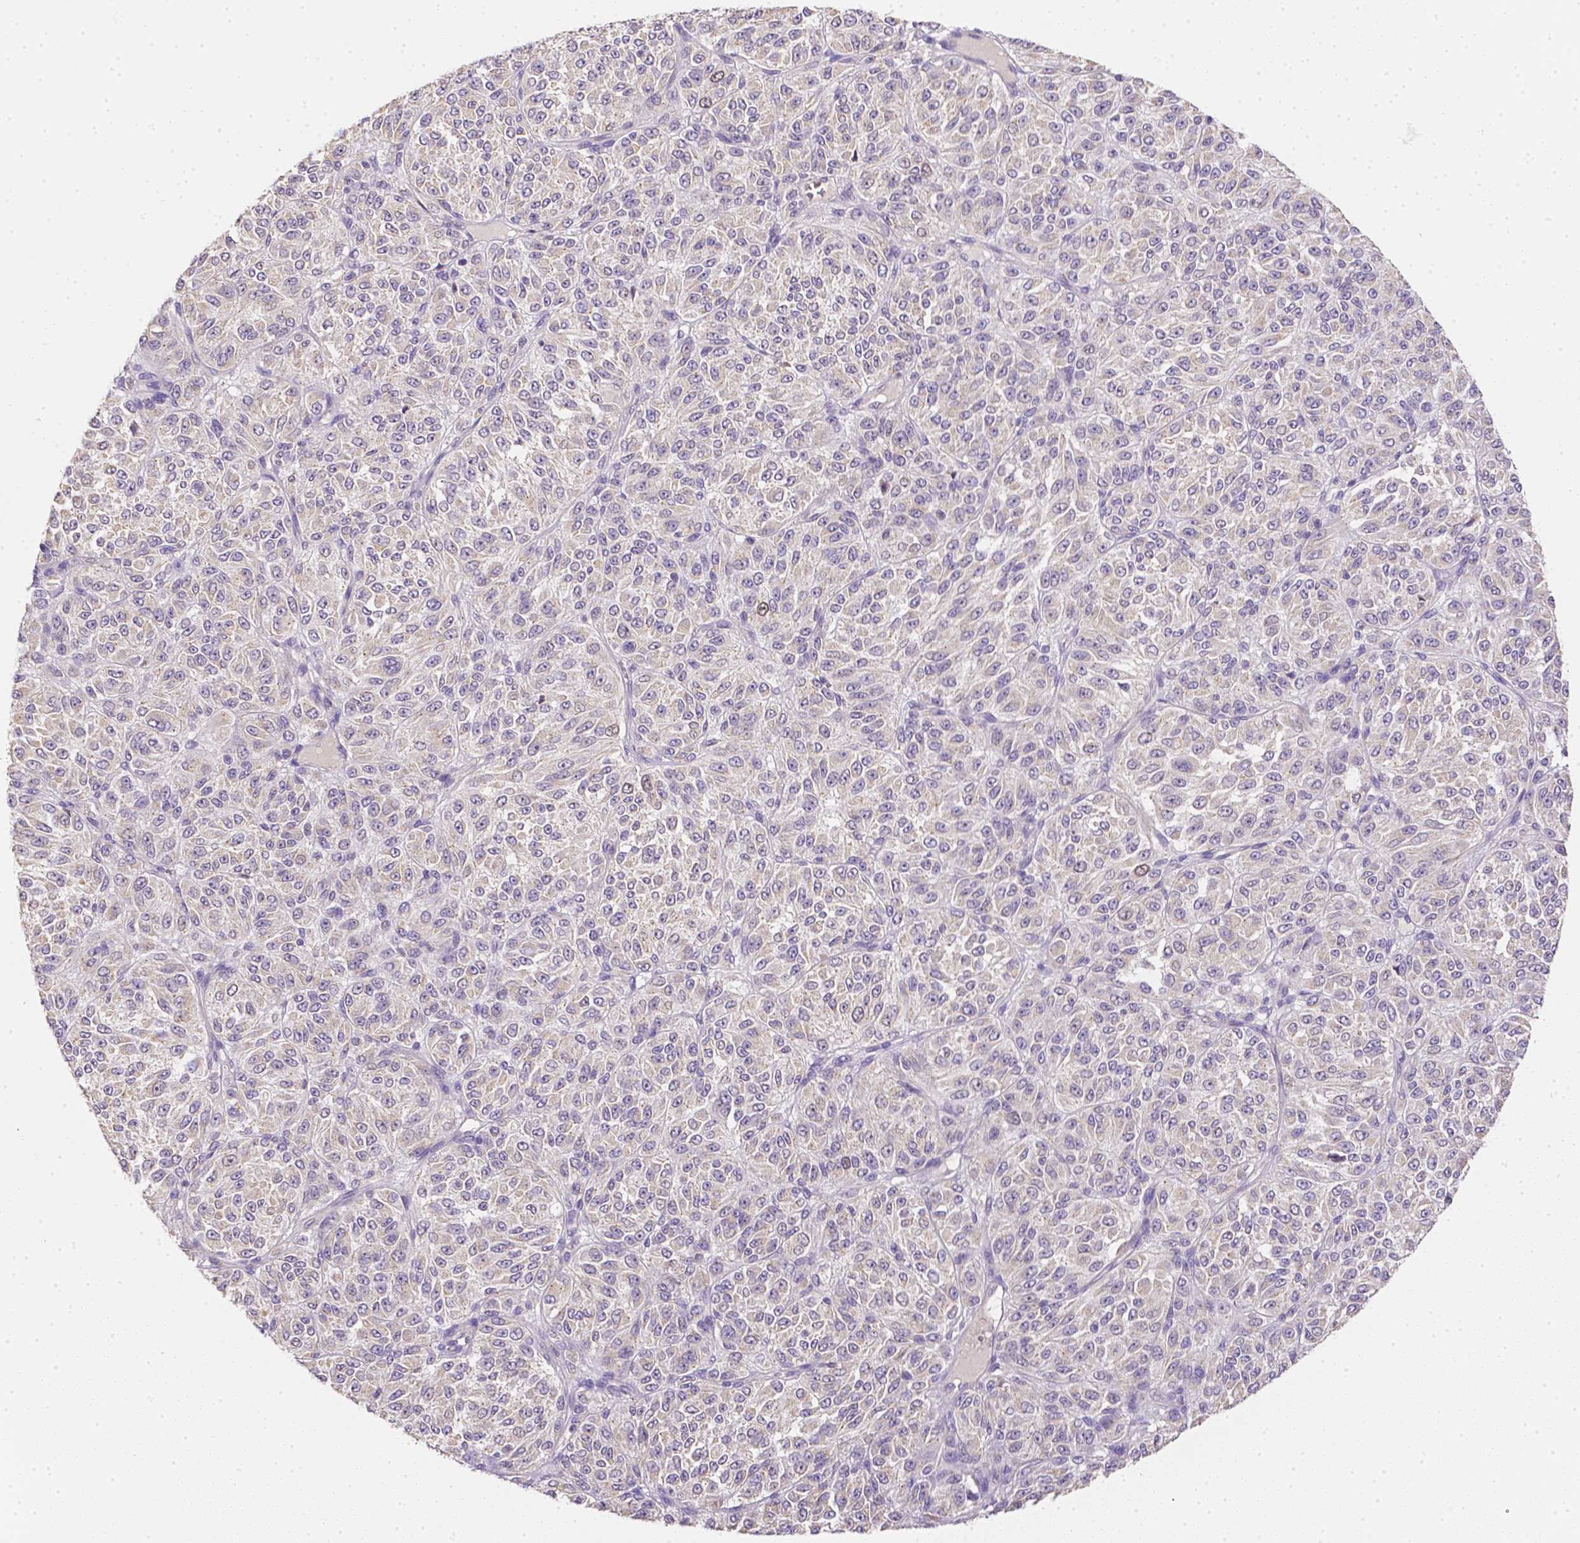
{"staining": {"intensity": "negative", "quantity": "none", "location": "none"}, "tissue": "melanoma", "cell_type": "Tumor cells", "image_type": "cancer", "snomed": [{"axis": "morphology", "description": "Malignant melanoma, Metastatic site"}, {"axis": "topography", "description": "Brain"}], "caption": "Immunohistochemistry micrograph of neoplastic tissue: malignant melanoma (metastatic site) stained with DAB (3,3'-diaminobenzidine) exhibits no significant protein expression in tumor cells.", "gene": "C10orf67", "patient": {"sex": "female", "age": 56}}